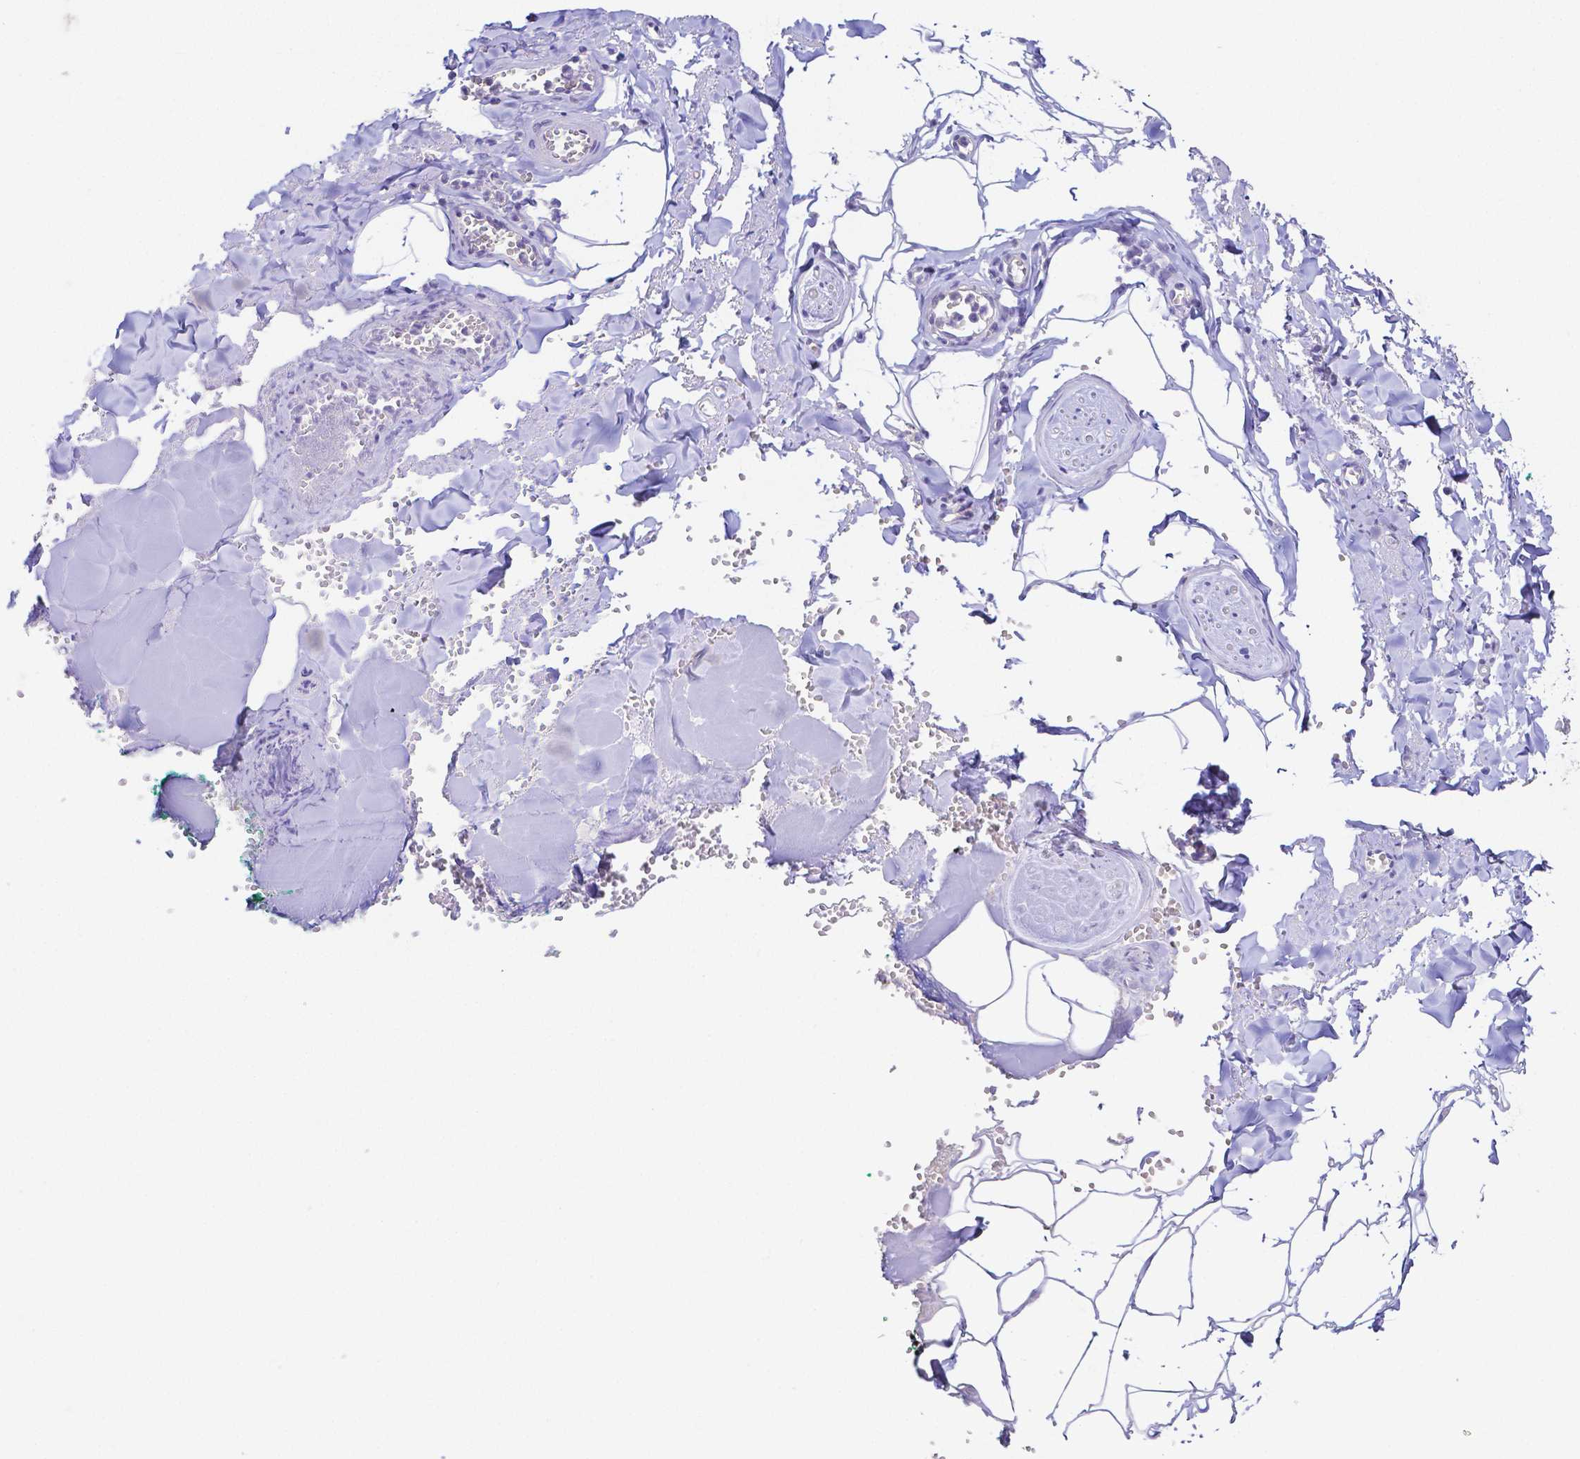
{"staining": {"intensity": "negative", "quantity": "none", "location": "none"}, "tissue": "adipose tissue", "cell_type": "Adipocytes", "image_type": "normal", "snomed": [{"axis": "morphology", "description": "Normal tissue, NOS"}, {"axis": "topography", "description": "Vulva"}, {"axis": "topography", "description": "Peripheral nerve tissue"}], "caption": "Immunohistochemistry micrograph of benign adipose tissue: adipose tissue stained with DAB exhibits no significant protein positivity in adipocytes.", "gene": "PKP3", "patient": {"sex": "female", "age": 66}}